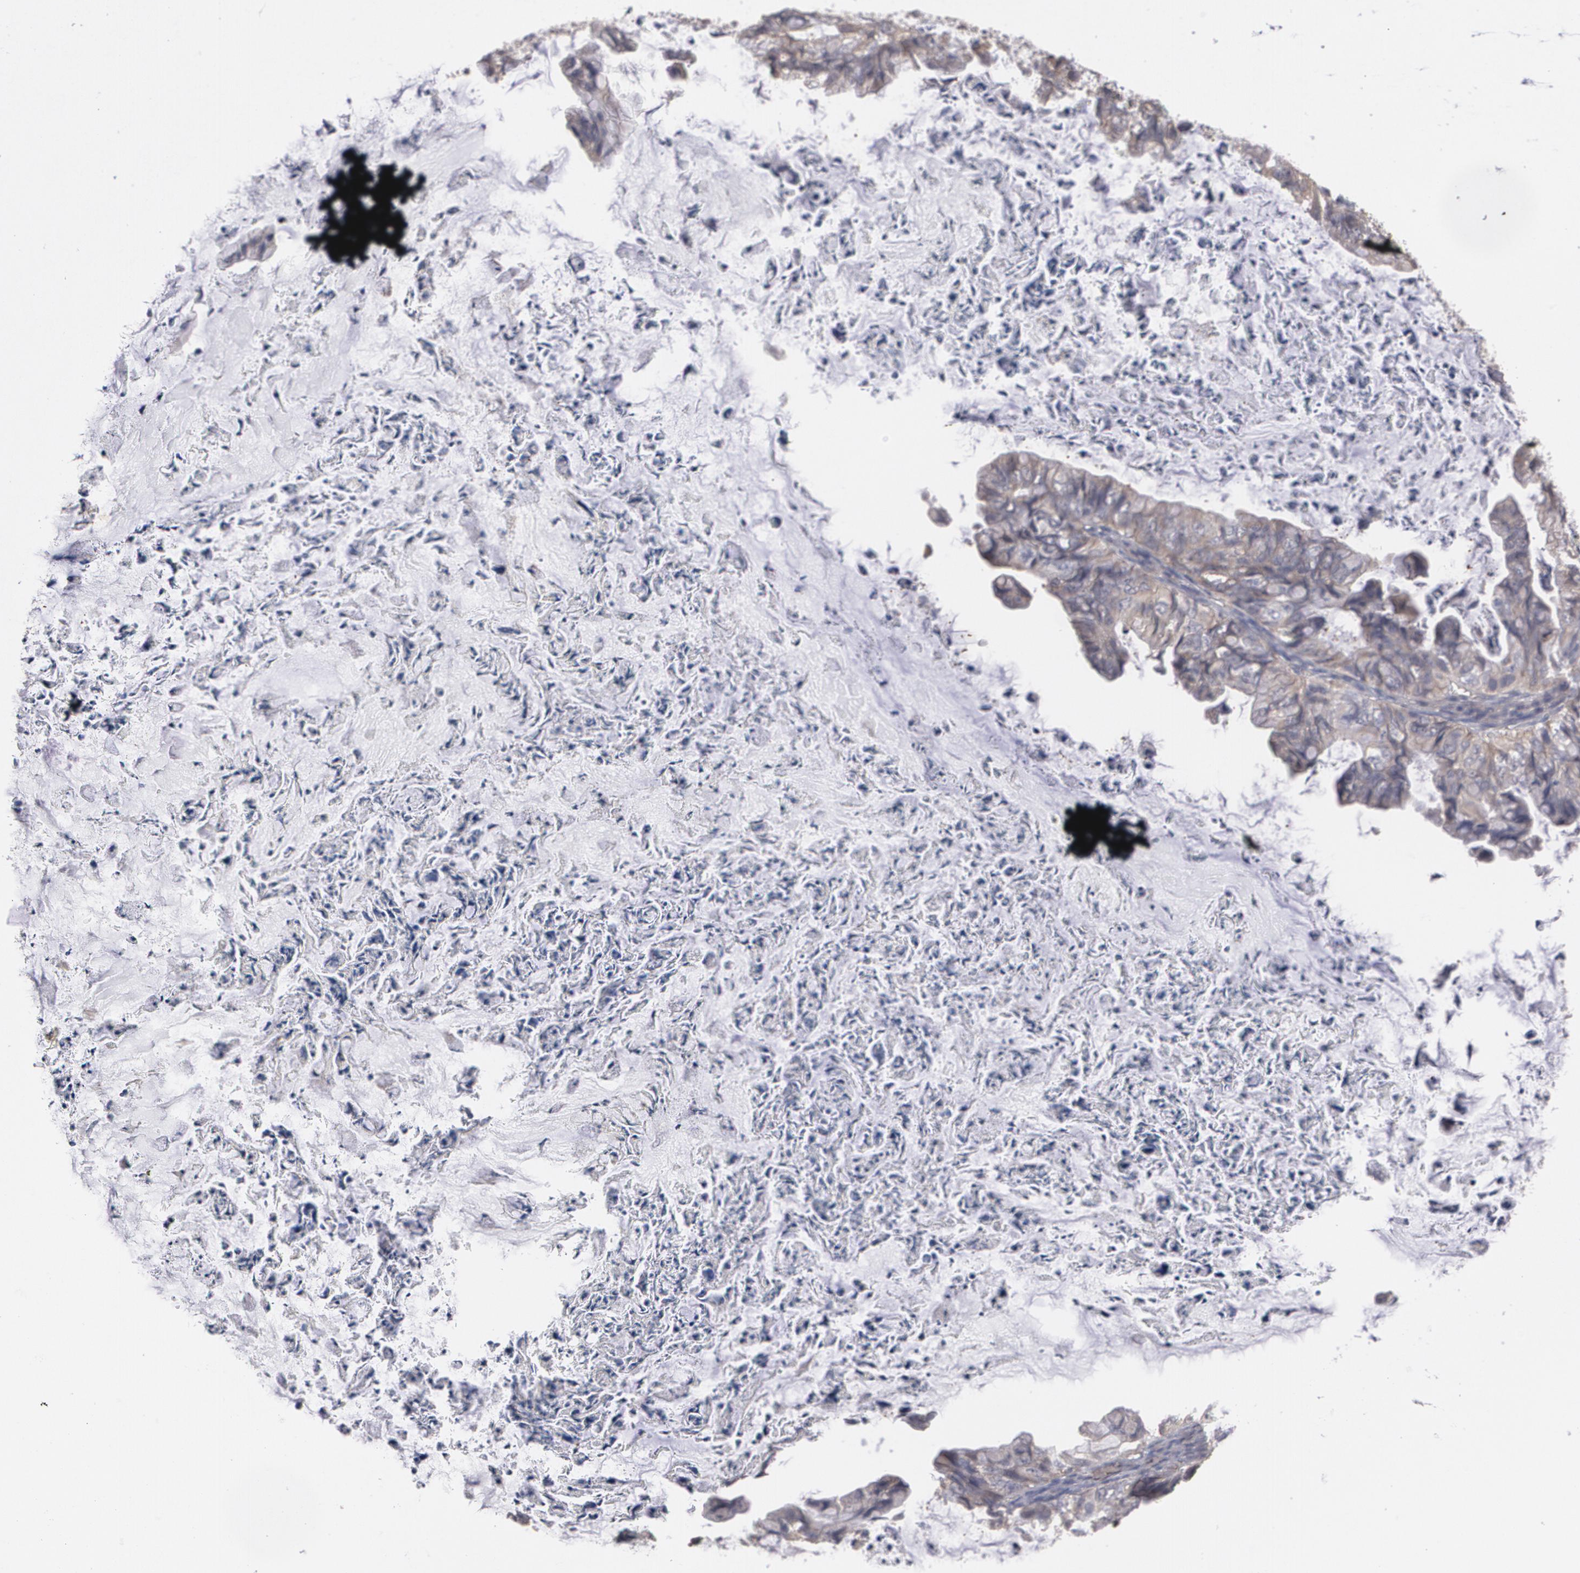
{"staining": {"intensity": "moderate", "quantity": ">75%", "location": "cytoplasmic/membranous"}, "tissue": "ovarian cancer", "cell_type": "Tumor cells", "image_type": "cancer", "snomed": [{"axis": "morphology", "description": "Cystadenocarcinoma, mucinous, NOS"}, {"axis": "topography", "description": "Ovary"}], "caption": "This micrograph exhibits IHC staining of human ovarian cancer, with medium moderate cytoplasmic/membranous staining in approximately >75% of tumor cells.", "gene": "ARF6", "patient": {"sex": "female", "age": 36}}